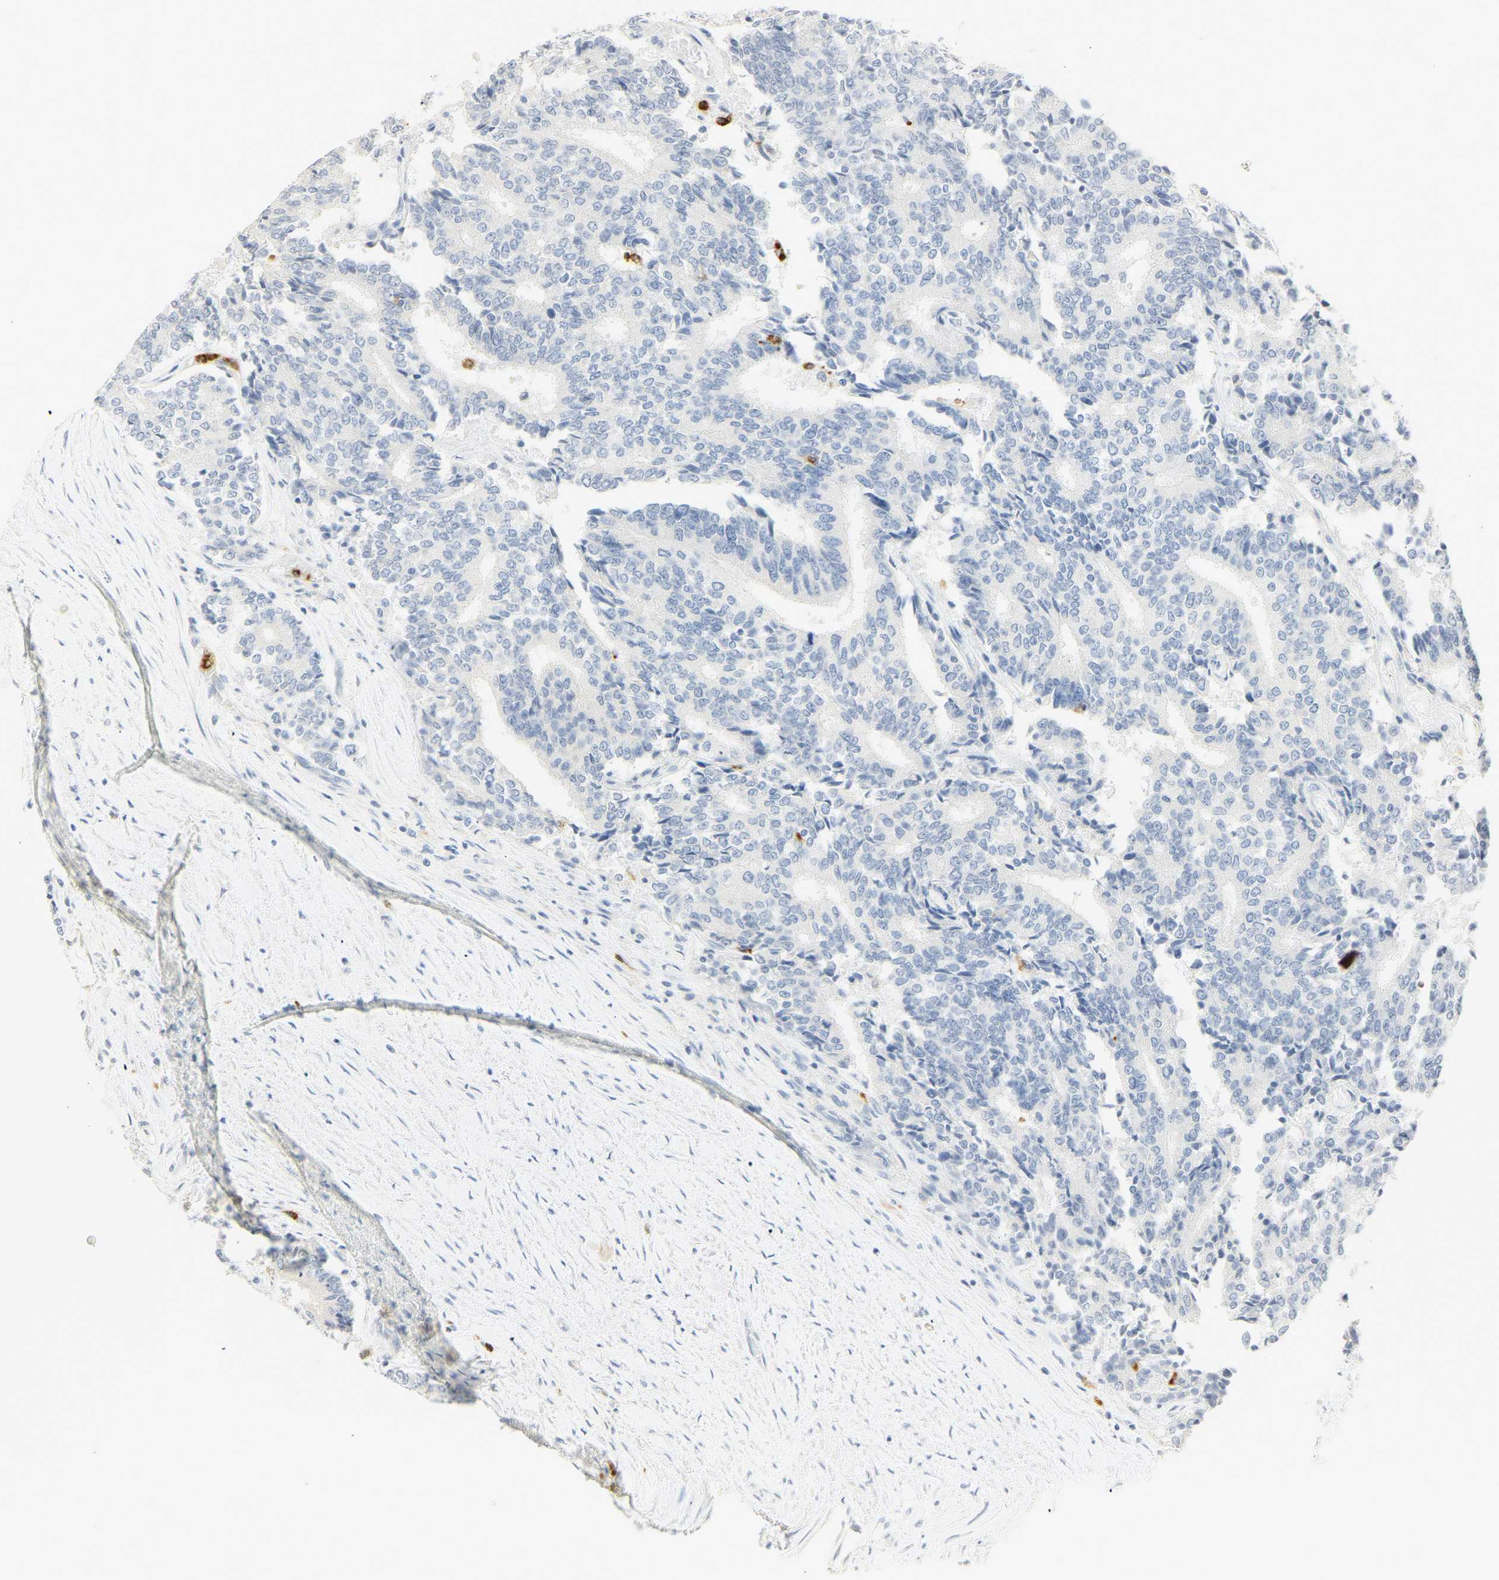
{"staining": {"intensity": "negative", "quantity": "none", "location": "none"}, "tissue": "prostate cancer", "cell_type": "Tumor cells", "image_type": "cancer", "snomed": [{"axis": "morphology", "description": "Normal tissue, NOS"}, {"axis": "morphology", "description": "Adenocarcinoma, High grade"}, {"axis": "topography", "description": "Prostate"}, {"axis": "topography", "description": "Seminal veicle"}], "caption": "An immunohistochemistry histopathology image of prostate cancer is shown. There is no staining in tumor cells of prostate cancer. (Stains: DAB (3,3'-diaminobenzidine) IHC with hematoxylin counter stain, Microscopy: brightfield microscopy at high magnification).", "gene": "CEACAM5", "patient": {"sex": "male", "age": 55}}